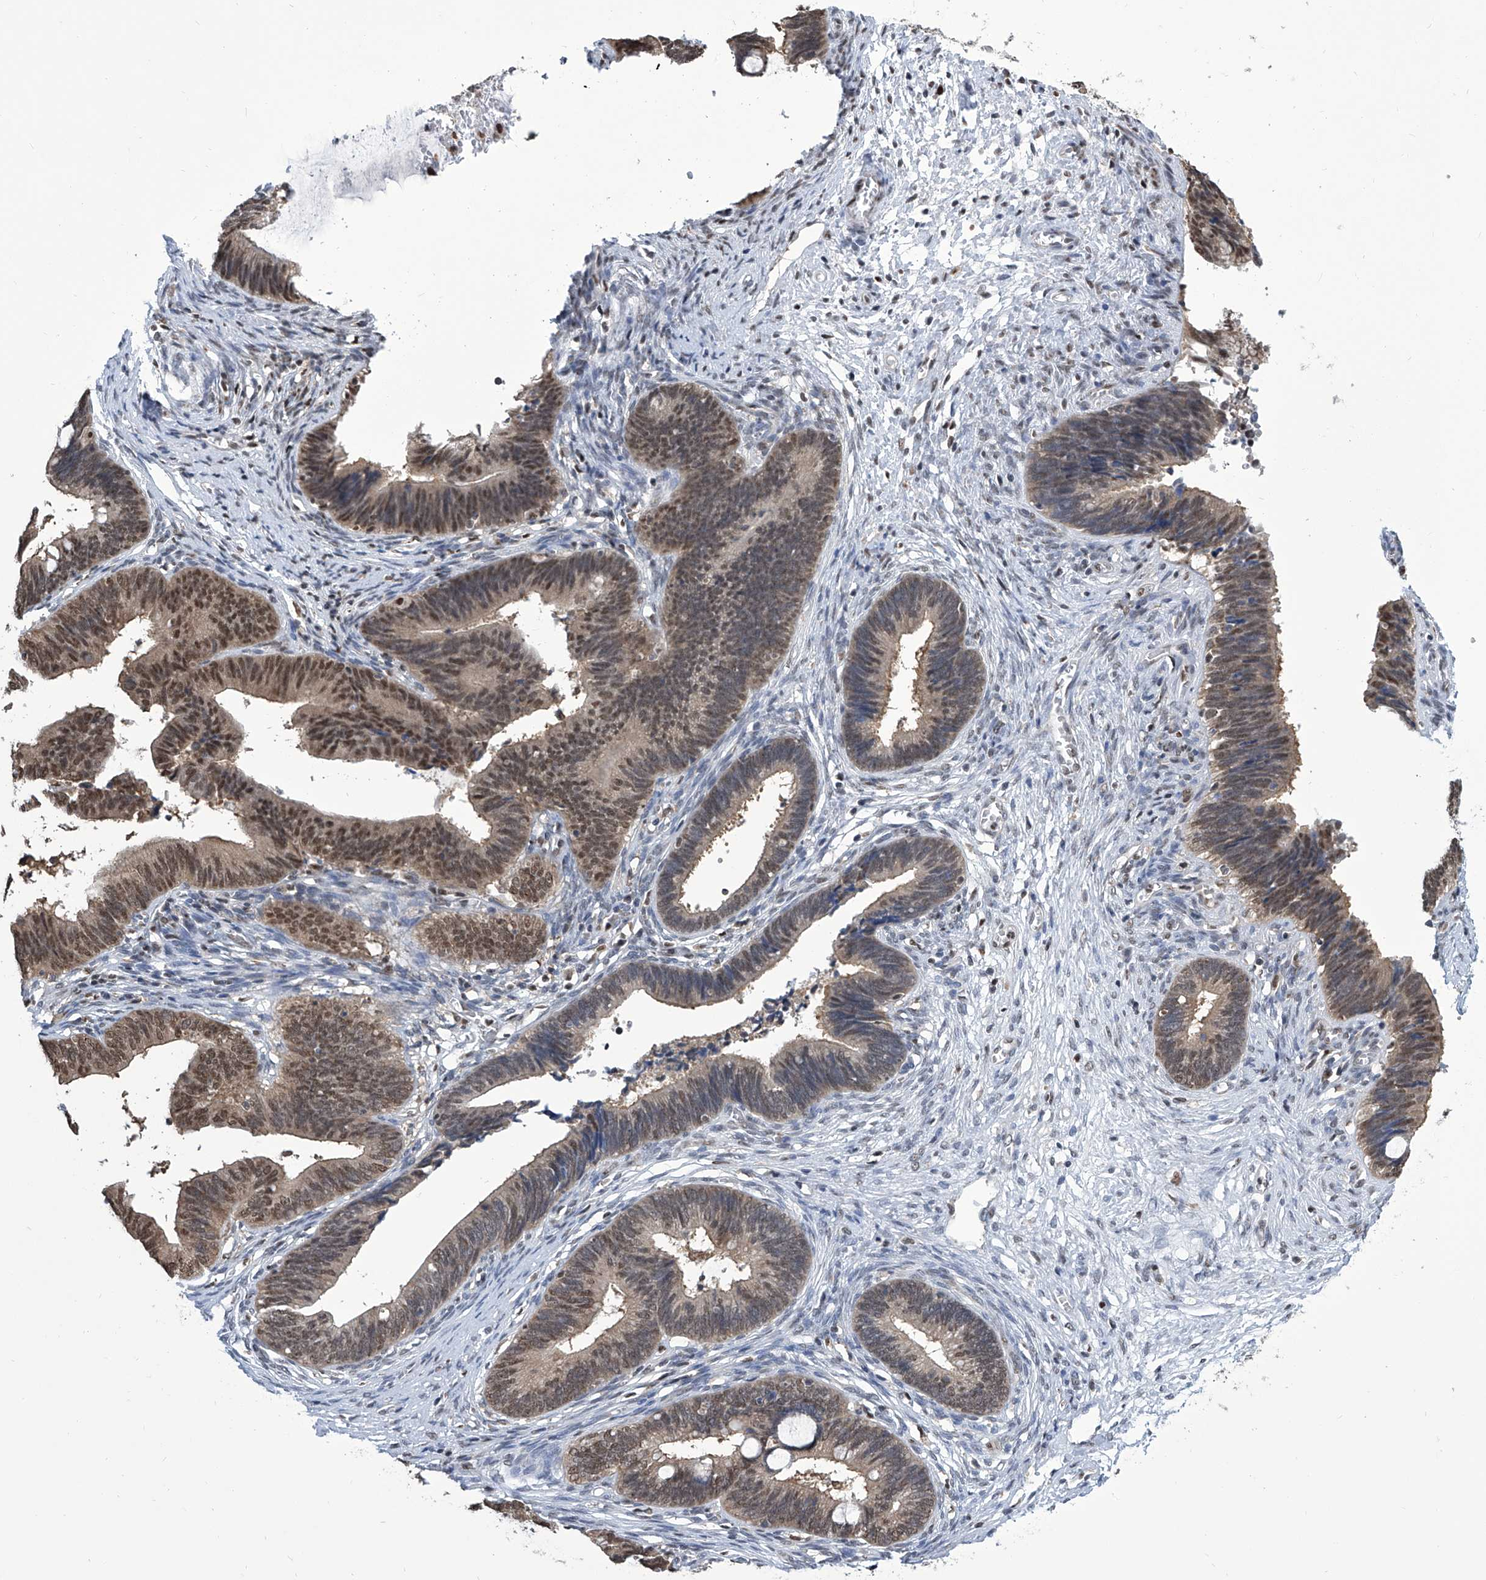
{"staining": {"intensity": "moderate", "quantity": ">75%", "location": "nuclear"}, "tissue": "cervical cancer", "cell_type": "Tumor cells", "image_type": "cancer", "snomed": [{"axis": "morphology", "description": "Adenocarcinoma, NOS"}, {"axis": "topography", "description": "Cervix"}], "caption": "Immunohistochemistry of adenocarcinoma (cervical) exhibits medium levels of moderate nuclear positivity in approximately >75% of tumor cells.", "gene": "SREBF2", "patient": {"sex": "female", "age": 44}}